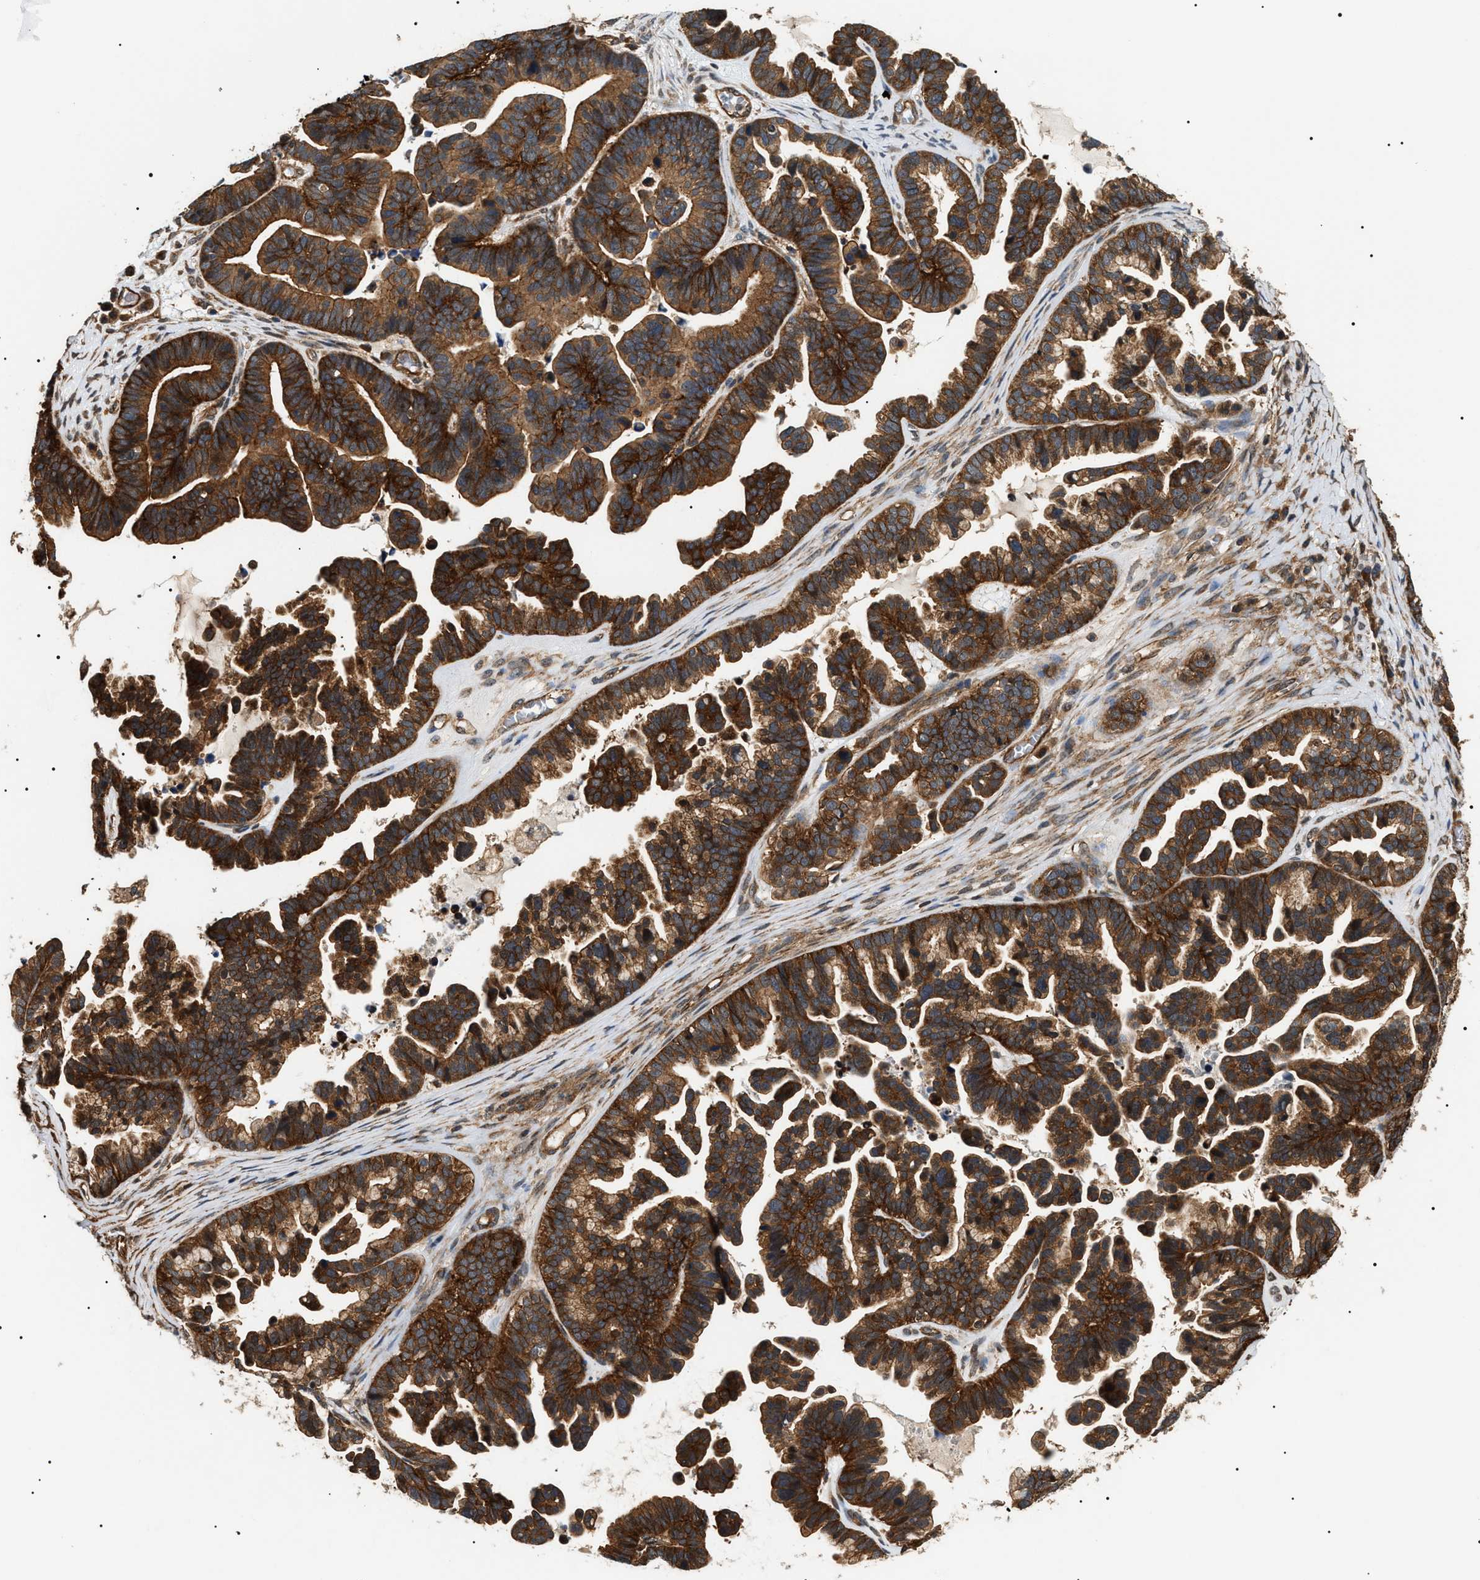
{"staining": {"intensity": "strong", "quantity": ">75%", "location": "cytoplasmic/membranous"}, "tissue": "ovarian cancer", "cell_type": "Tumor cells", "image_type": "cancer", "snomed": [{"axis": "morphology", "description": "Cystadenocarcinoma, serous, NOS"}, {"axis": "topography", "description": "Ovary"}], "caption": "IHC histopathology image of human serous cystadenocarcinoma (ovarian) stained for a protein (brown), which demonstrates high levels of strong cytoplasmic/membranous expression in about >75% of tumor cells.", "gene": "SH3GLB2", "patient": {"sex": "female", "age": 56}}